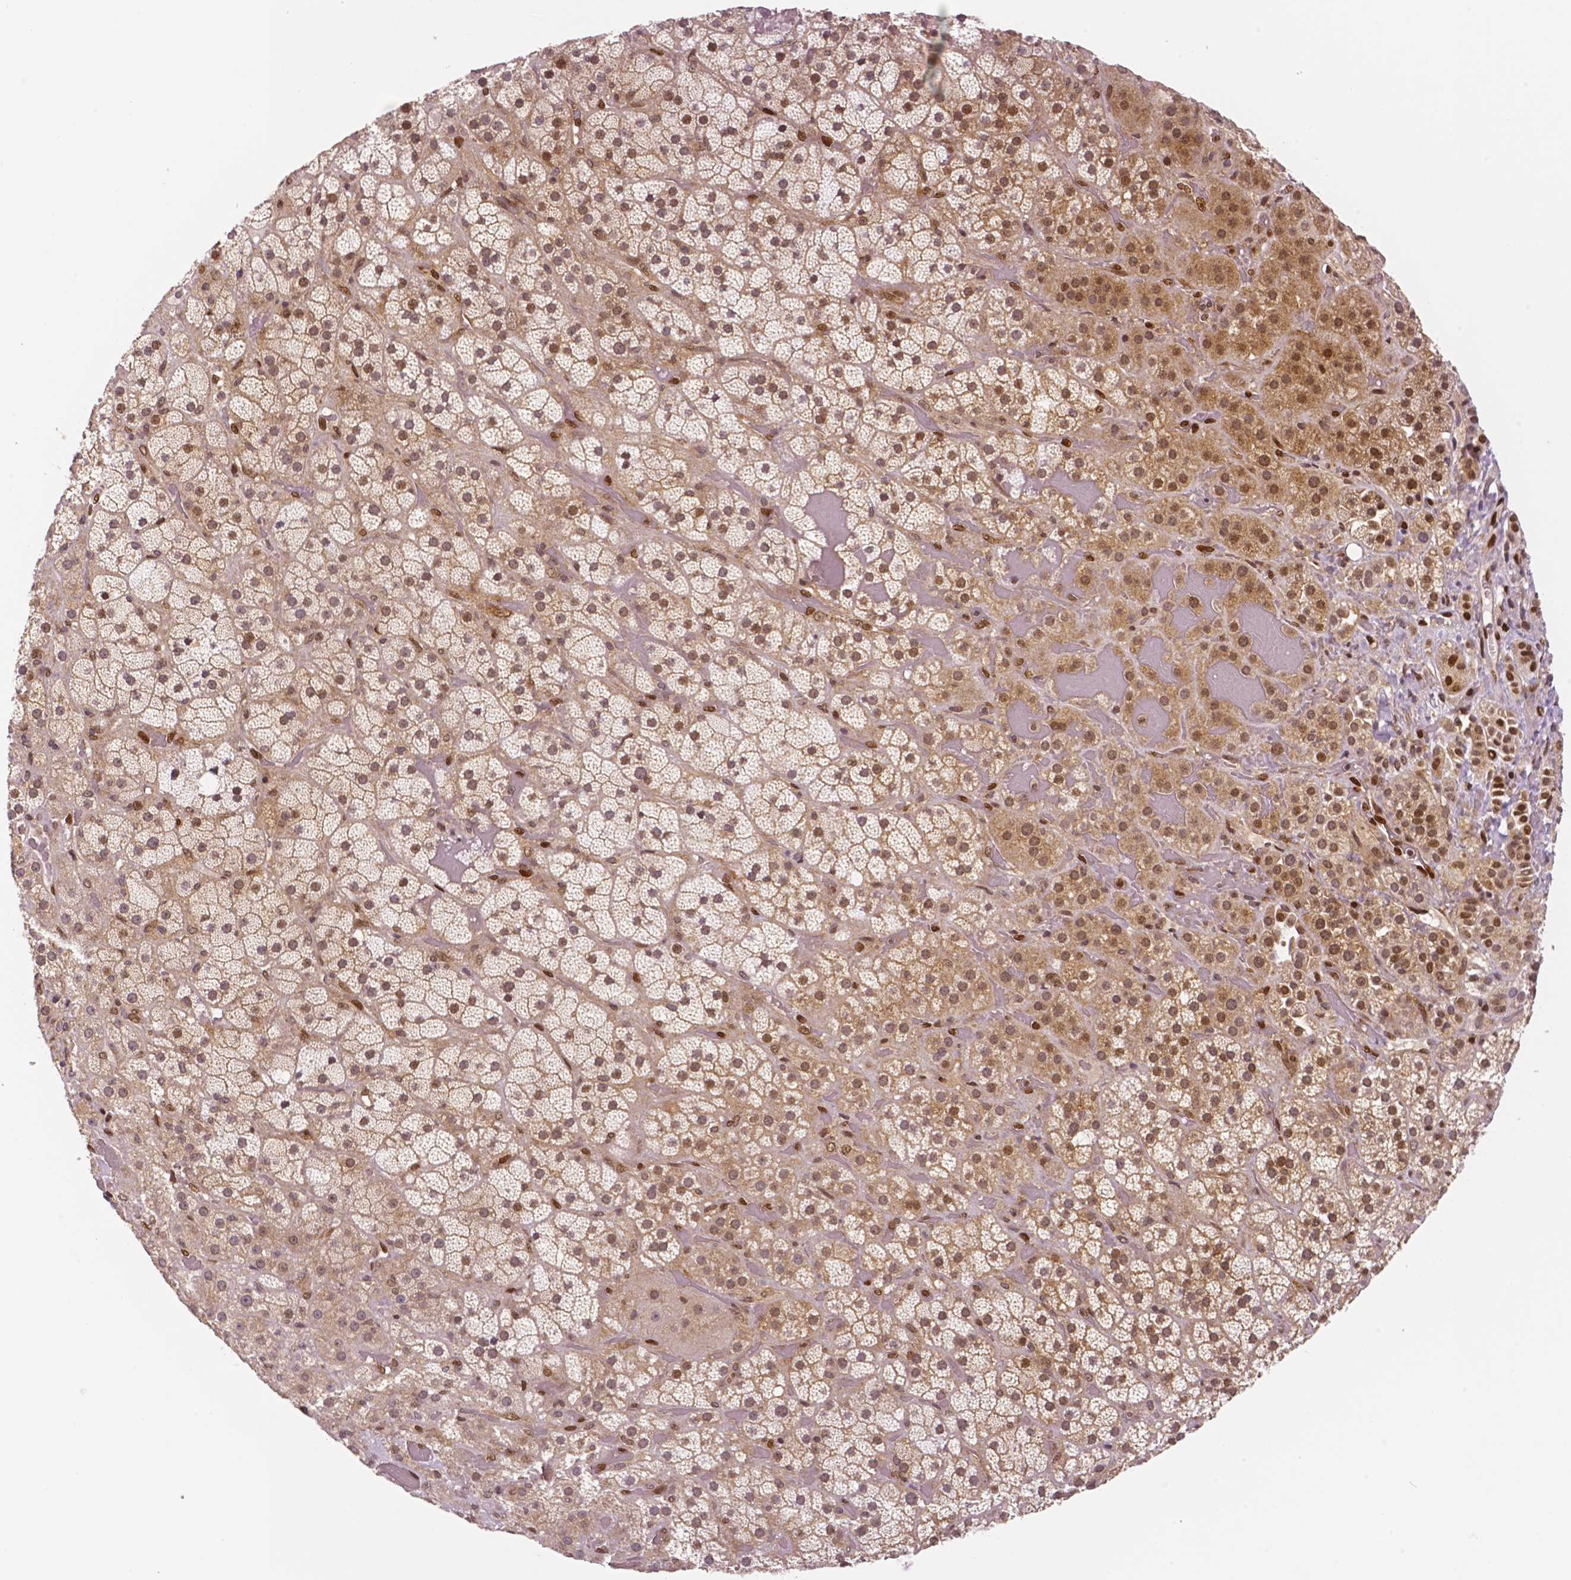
{"staining": {"intensity": "moderate", "quantity": "25%-75%", "location": "cytoplasmic/membranous,nuclear"}, "tissue": "adrenal gland", "cell_type": "Glandular cells", "image_type": "normal", "snomed": [{"axis": "morphology", "description": "Normal tissue, NOS"}, {"axis": "topography", "description": "Adrenal gland"}], "caption": "Immunohistochemistry (IHC) image of unremarkable adrenal gland: human adrenal gland stained using IHC demonstrates medium levels of moderate protein expression localized specifically in the cytoplasmic/membranous,nuclear of glandular cells, appearing as a cytoplasmic/membranous,nuclear brown color.", "gene": "STAT3", "patient": {"sex": "male", "age": 57}}